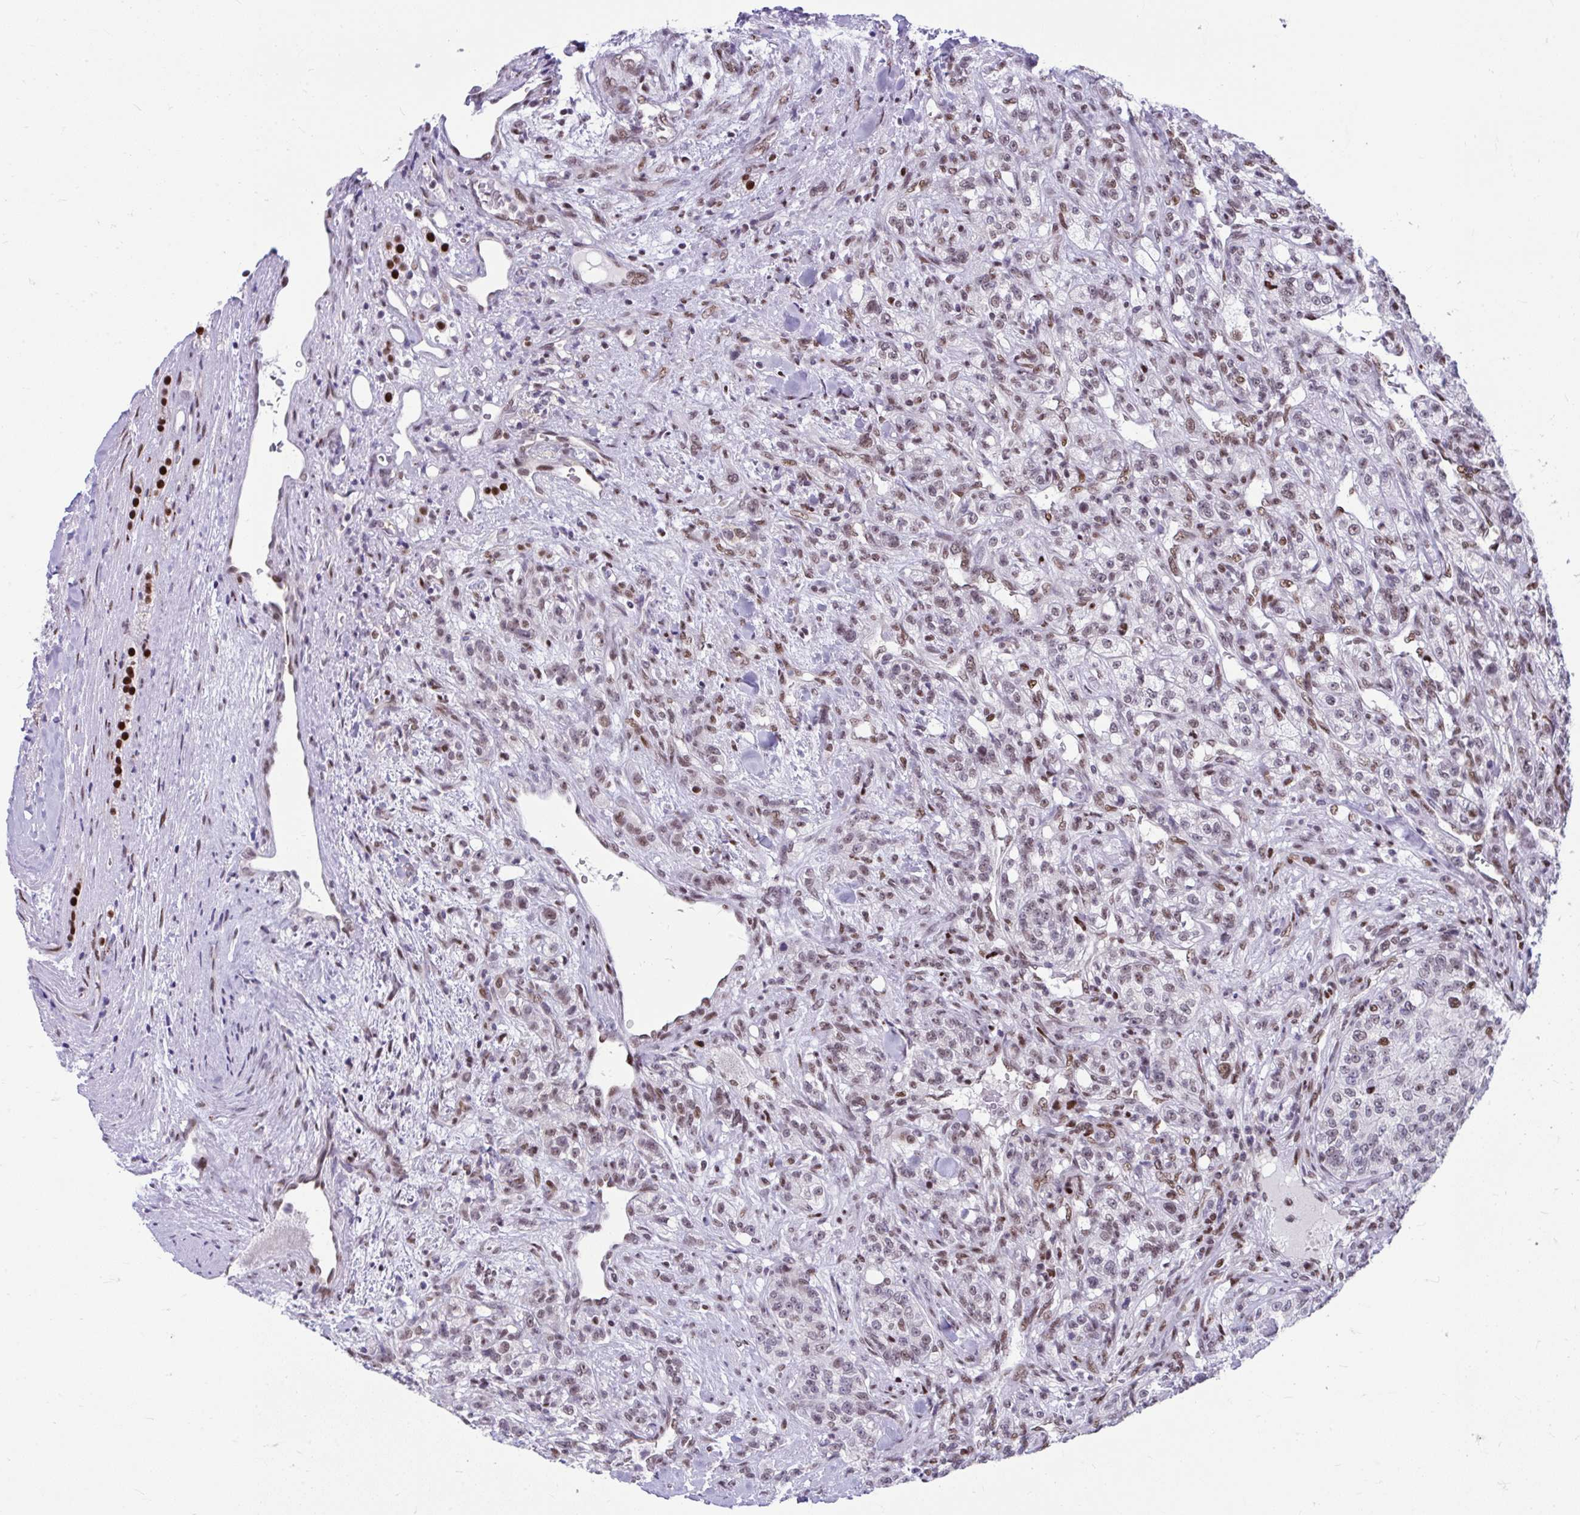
{"staining": {"intensity": "moderate", "quantity": "<25%", "location": "nuclear"}, "tissue": "renal cancer", "cell_type": "Tumor cells", "image_type": "cancer", "snomed": [{"axis": "morphology", "description": "Adenocarcinoma, NOS"}, {"axis": "topography", "description": "Kidney"}], "caption": "Brown immunohistochemical staining in human renal cancer (adenocarcinoma) demonstrates moderate nuclear positivity in about <25% of tumor cells.", "gene": "SLC35C2", "patient": {"sex": "female", "age": 63}}